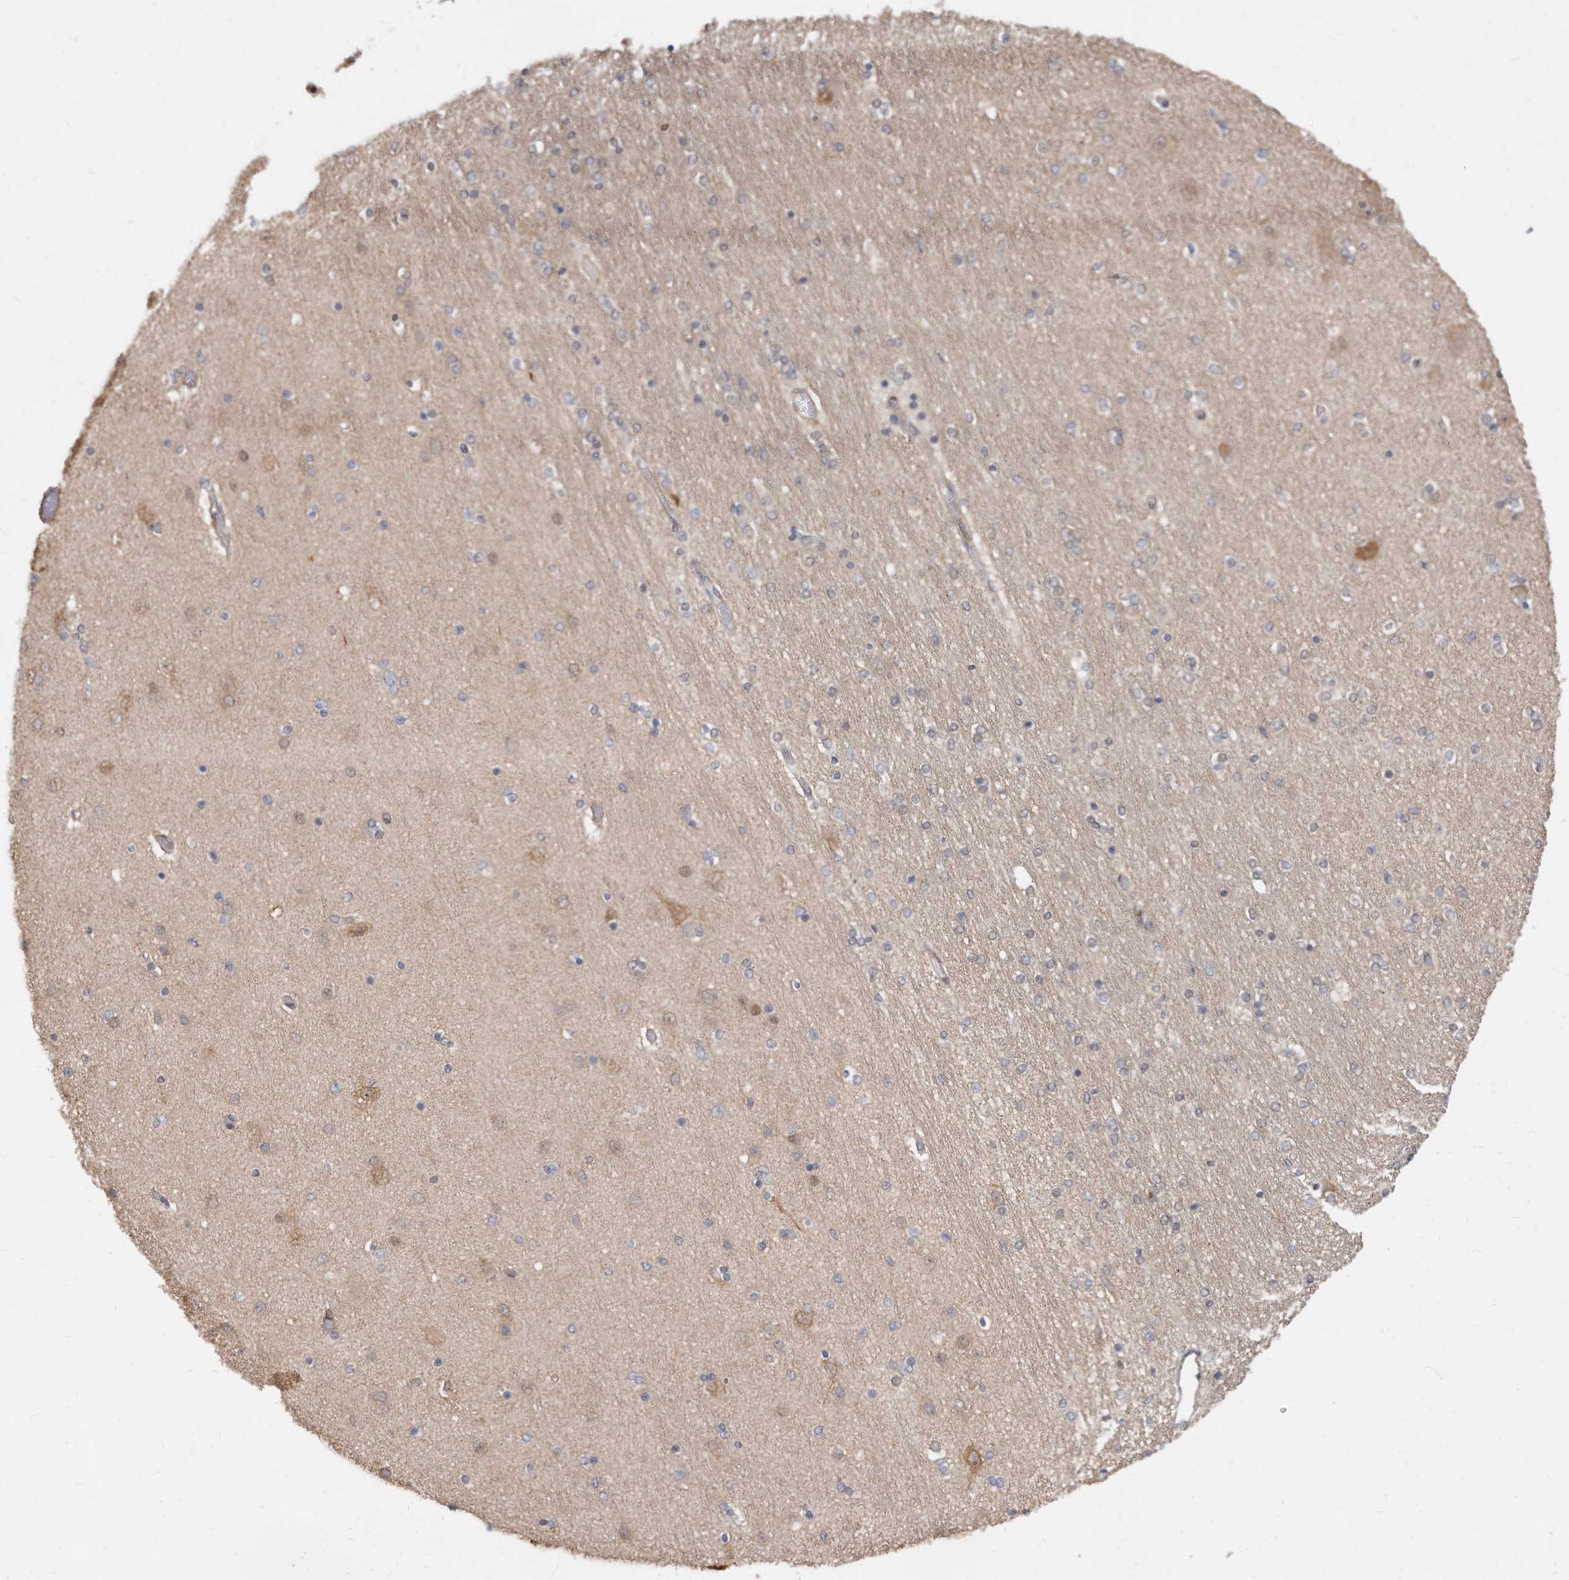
{"staining": {"intensity": "weak", "quantity": "<25%", "location": "cytoplasmic/membranous"}, "tissue": "hippocampus", "cell_type": "Glial cells", "image_type": "normal", "snomed": [{"axis": "morphology", "description": "Normal tissue, NOS"}, {"axis": "topography", "description": "Hippocampus"}], "caption": "Immunohistochemical staining of benign hippocampus demonstrates no significant positivity in glial cells. The staining was performed using DAB (3,3'-diaminobenzidine) to visualize the protein expression in brown, while the nuclei were stained in blue with hematoxylin (Magnification: 20x).", "gene": "TCP1", "patient": {"sex": "female", "age": 54}}